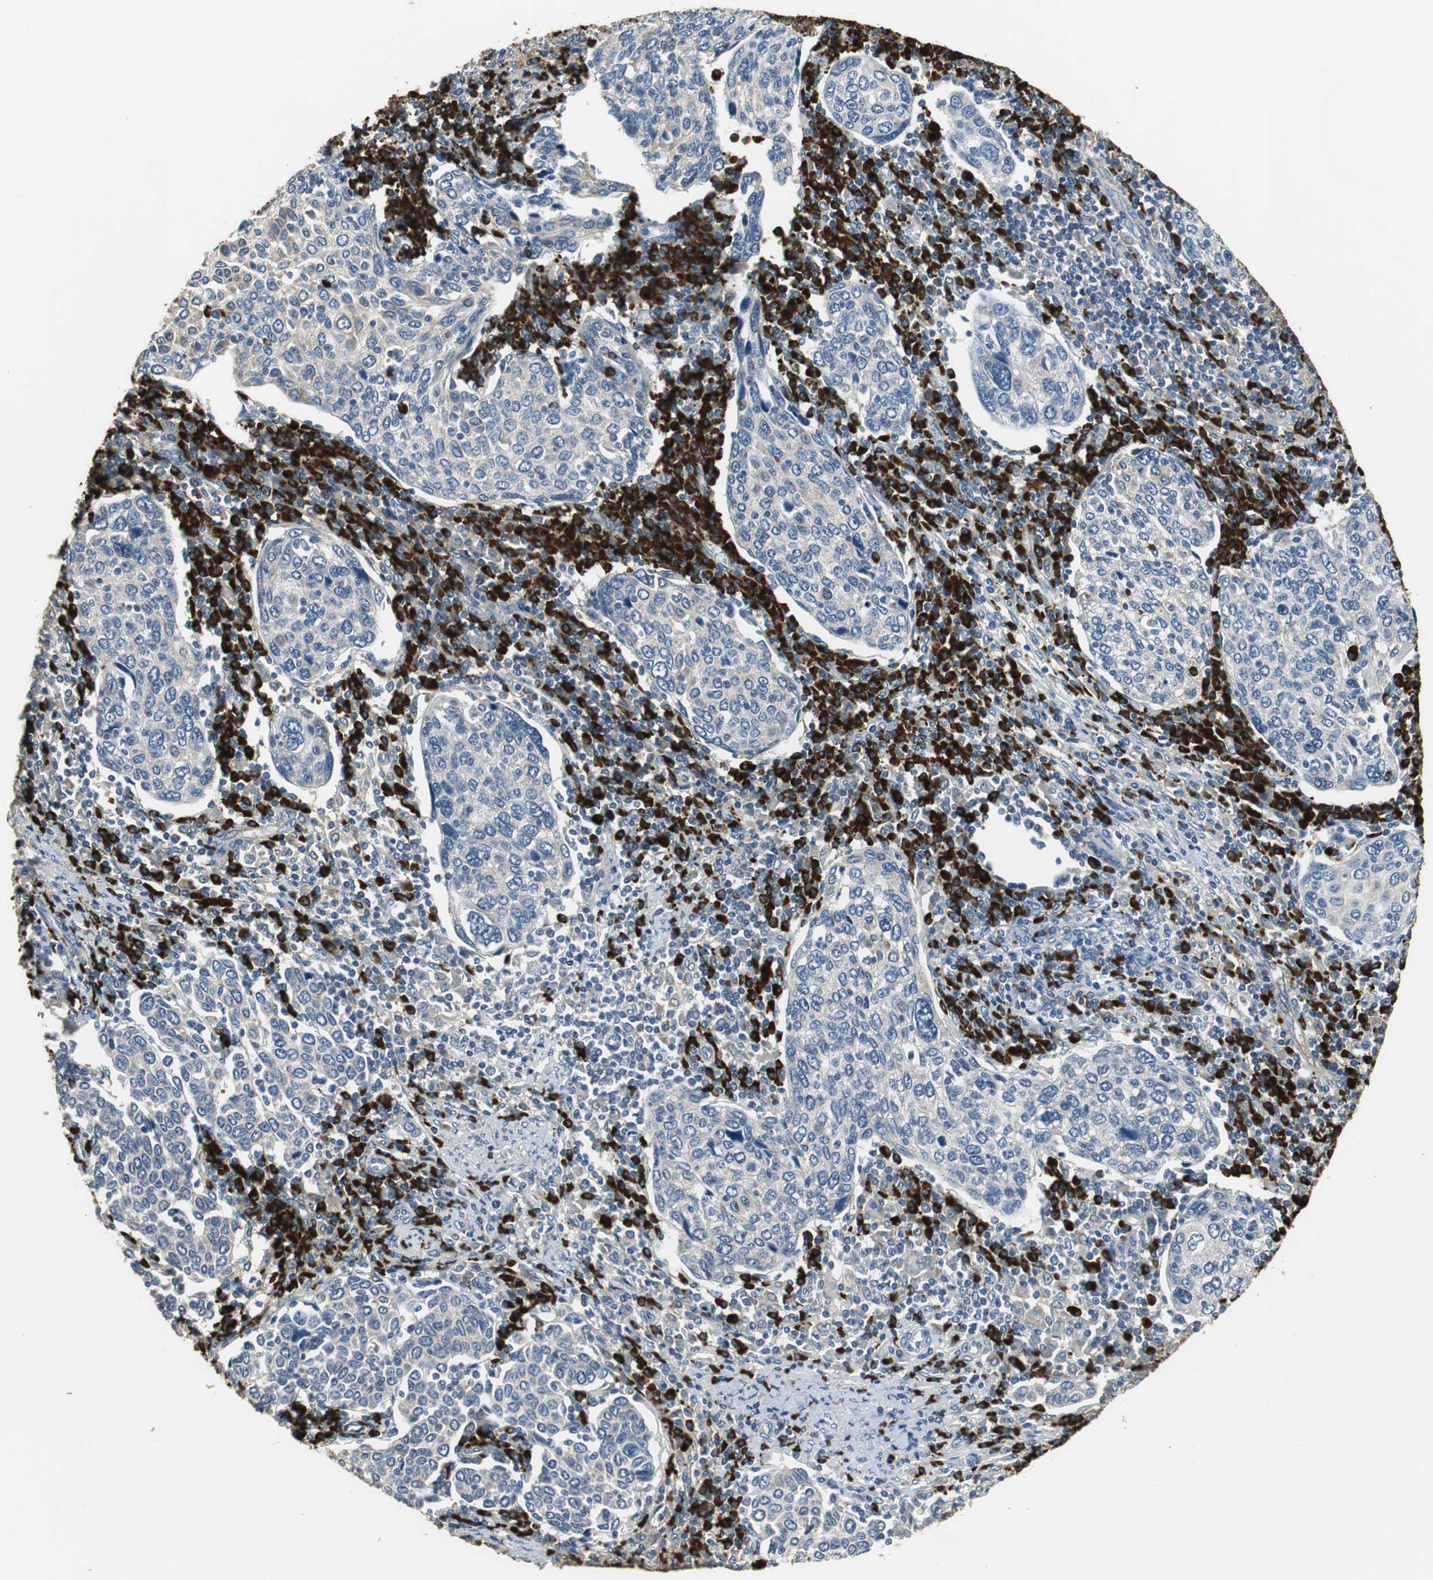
{"staining": {"intensity": "negative", "quantity": "none", "location": "none"}, "tissue": "cervical cancer", "cell_type": "Tumor cells", "image_type": "cancer", "snomed": [{"axis": "morphology", "description": "Squamous cell carcinoma, NOS"}, {"axis": "topography", "description": "Cervix"}], "caption": "A photomicrograph of human squamous cell carcinoma (cervical) is negative for staining in tumor cells.", "gene": "MTIF2", "patient": {"sex": "female", "age": 40}}